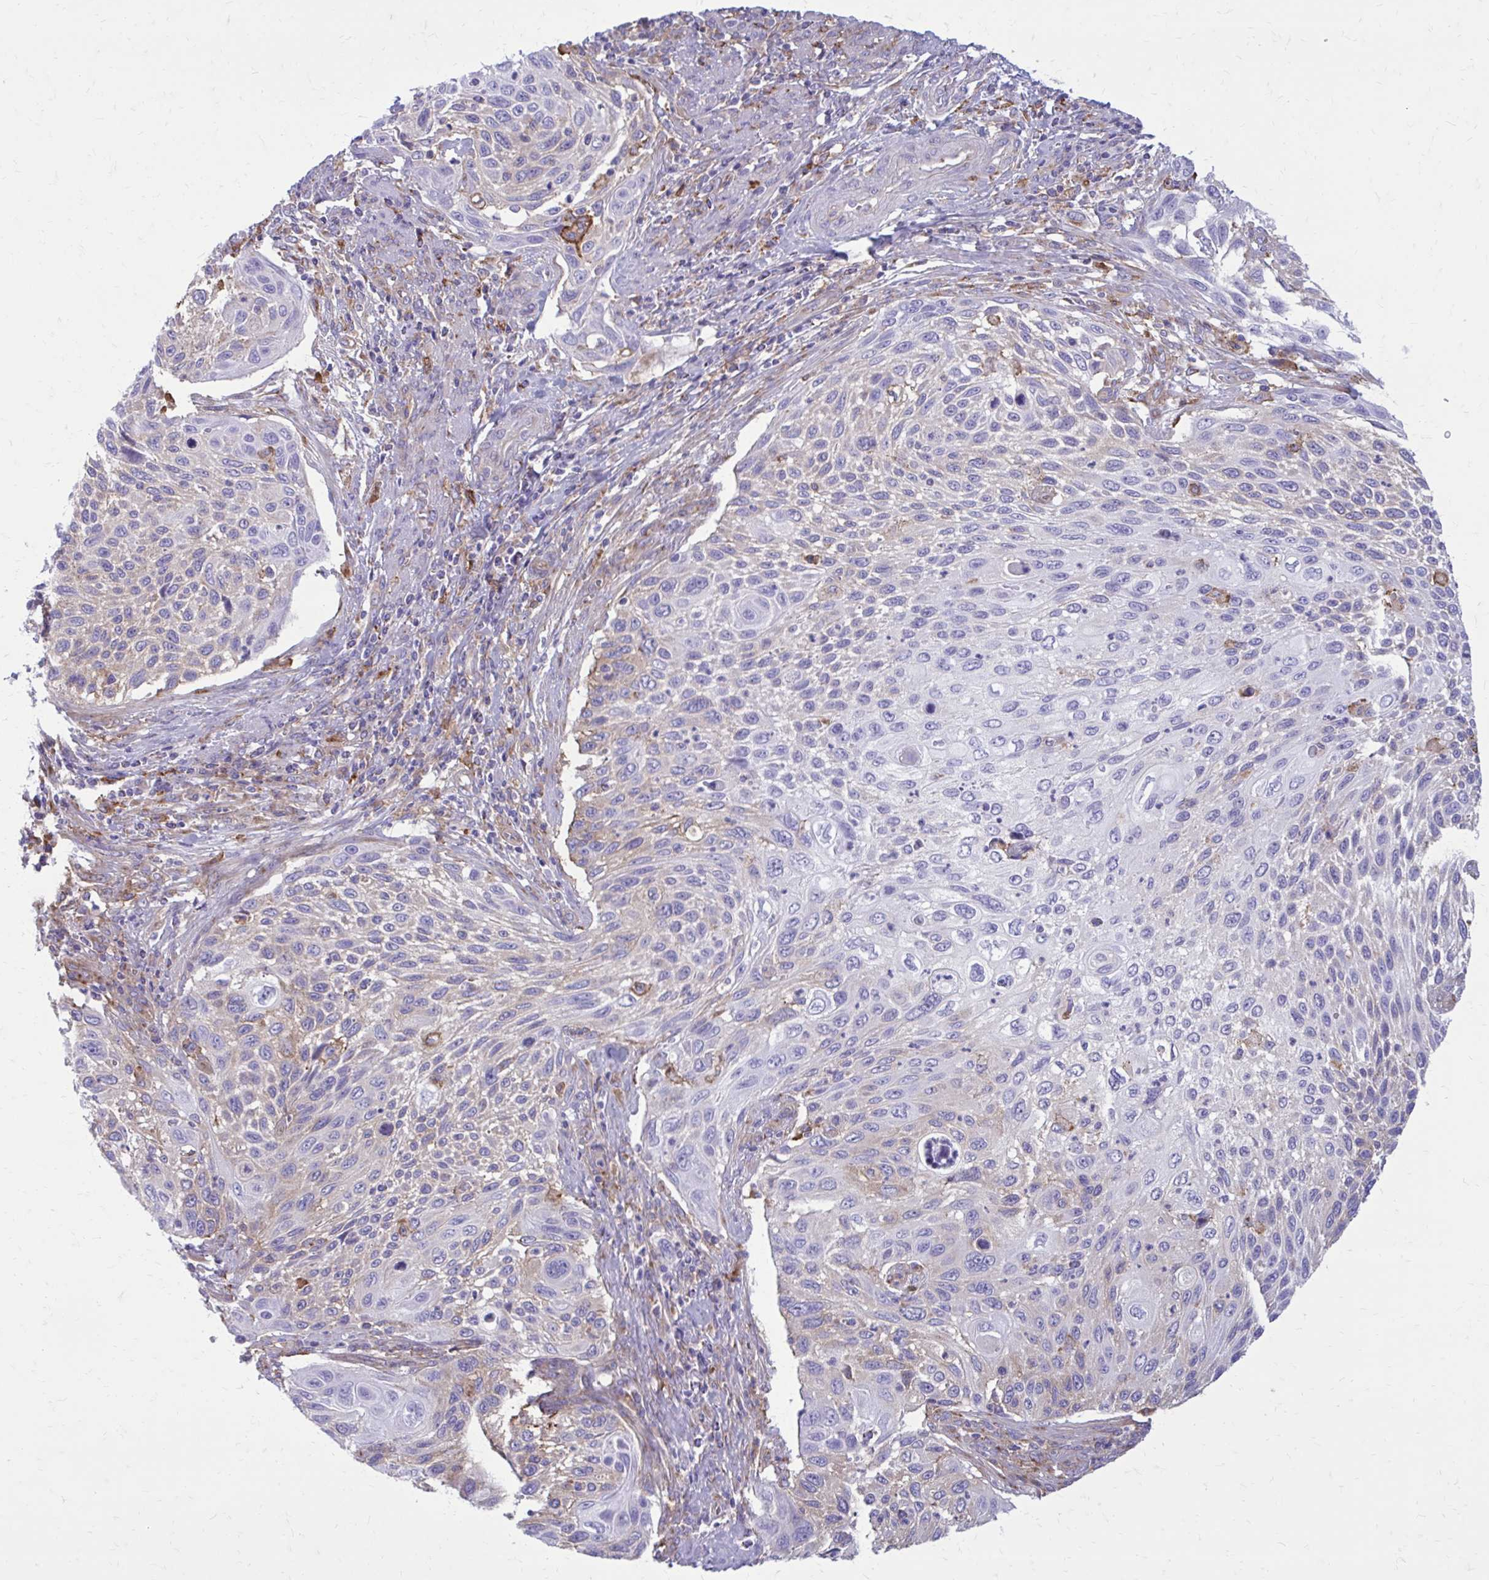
{"staining": {"intensity": "weak", "quantity": "<25%", "location": "cytoplasmic/membranous"}, "tissue": "cervical cancer", "cell_type": "Tumor cells", "image_type": "cancer", "snomed": [{"axis": "morphology", "description": "Squamous cell carcinoma, NOS"}, {"axis": "topography", "description": "Cervix"}], "caption": "Tumor cells show no significant protein positivity in cervical cancer. (Brightfield microscopy of DAB immunohistochemistry (IHC) at high magnification).", "gene": "CLTA", "patient": {"sex": "female", "age": 70}}